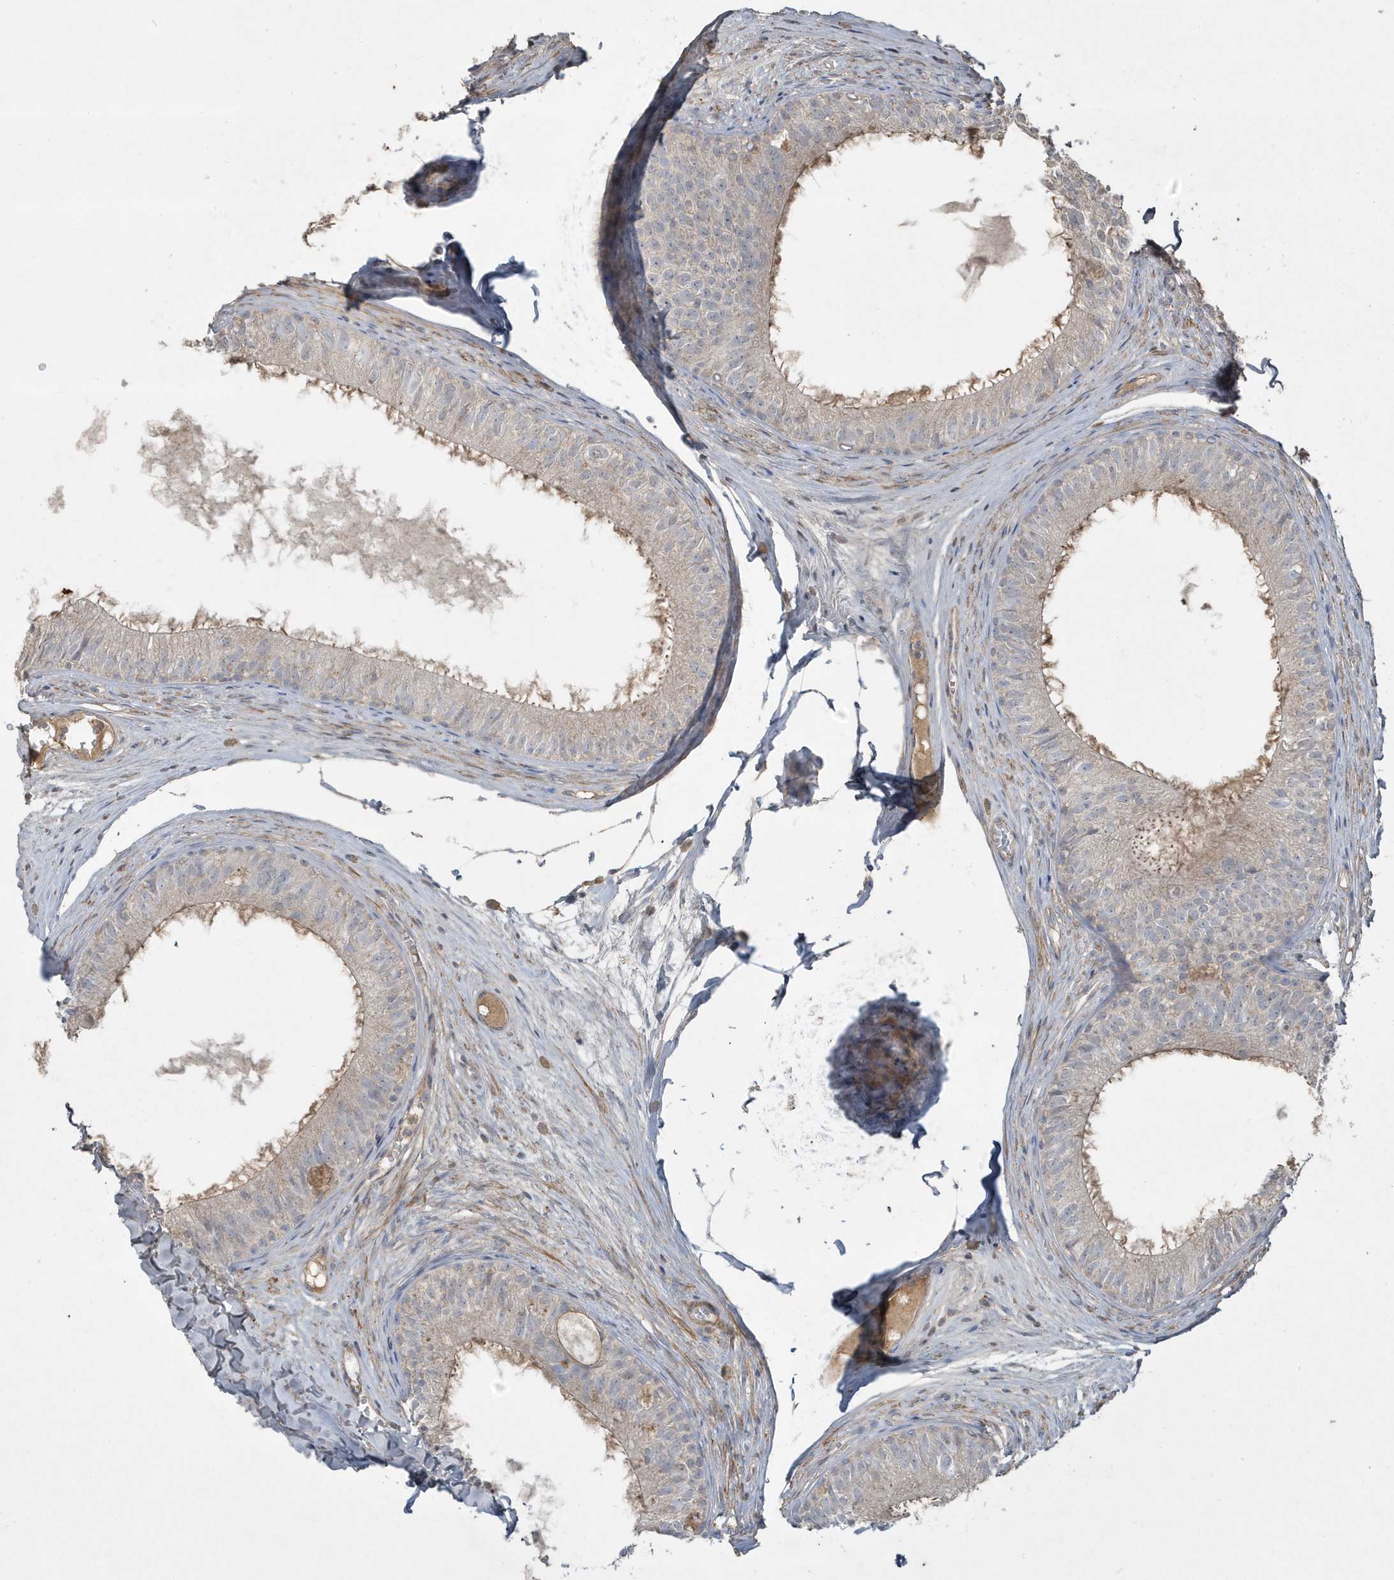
{"staining": {"intensity": "weak", "quantity": "<25%", "location": "cytoplasmic/membranous"}, "tissue": "epididymis", "cell_type": "Glandular cells", "image_type": "normal", "snomed": [{"axis": "morphology", "description": "Normal tissue, NOS"}, {"axis": "morphology", "description": "Seminoma in situ"}, {"axis": "topography", "description": "Testis"}, {"axis": "topography", "description": "Epididymis"}], "caption": "Immunohistochemistry (IHC) photomicrograph of unremarkable epididymis stained for a protein (brown), which demonstrates no staining in glandular cells.", "gene": "PRRT3", "patient": {"sex": "male", "age": 28}}